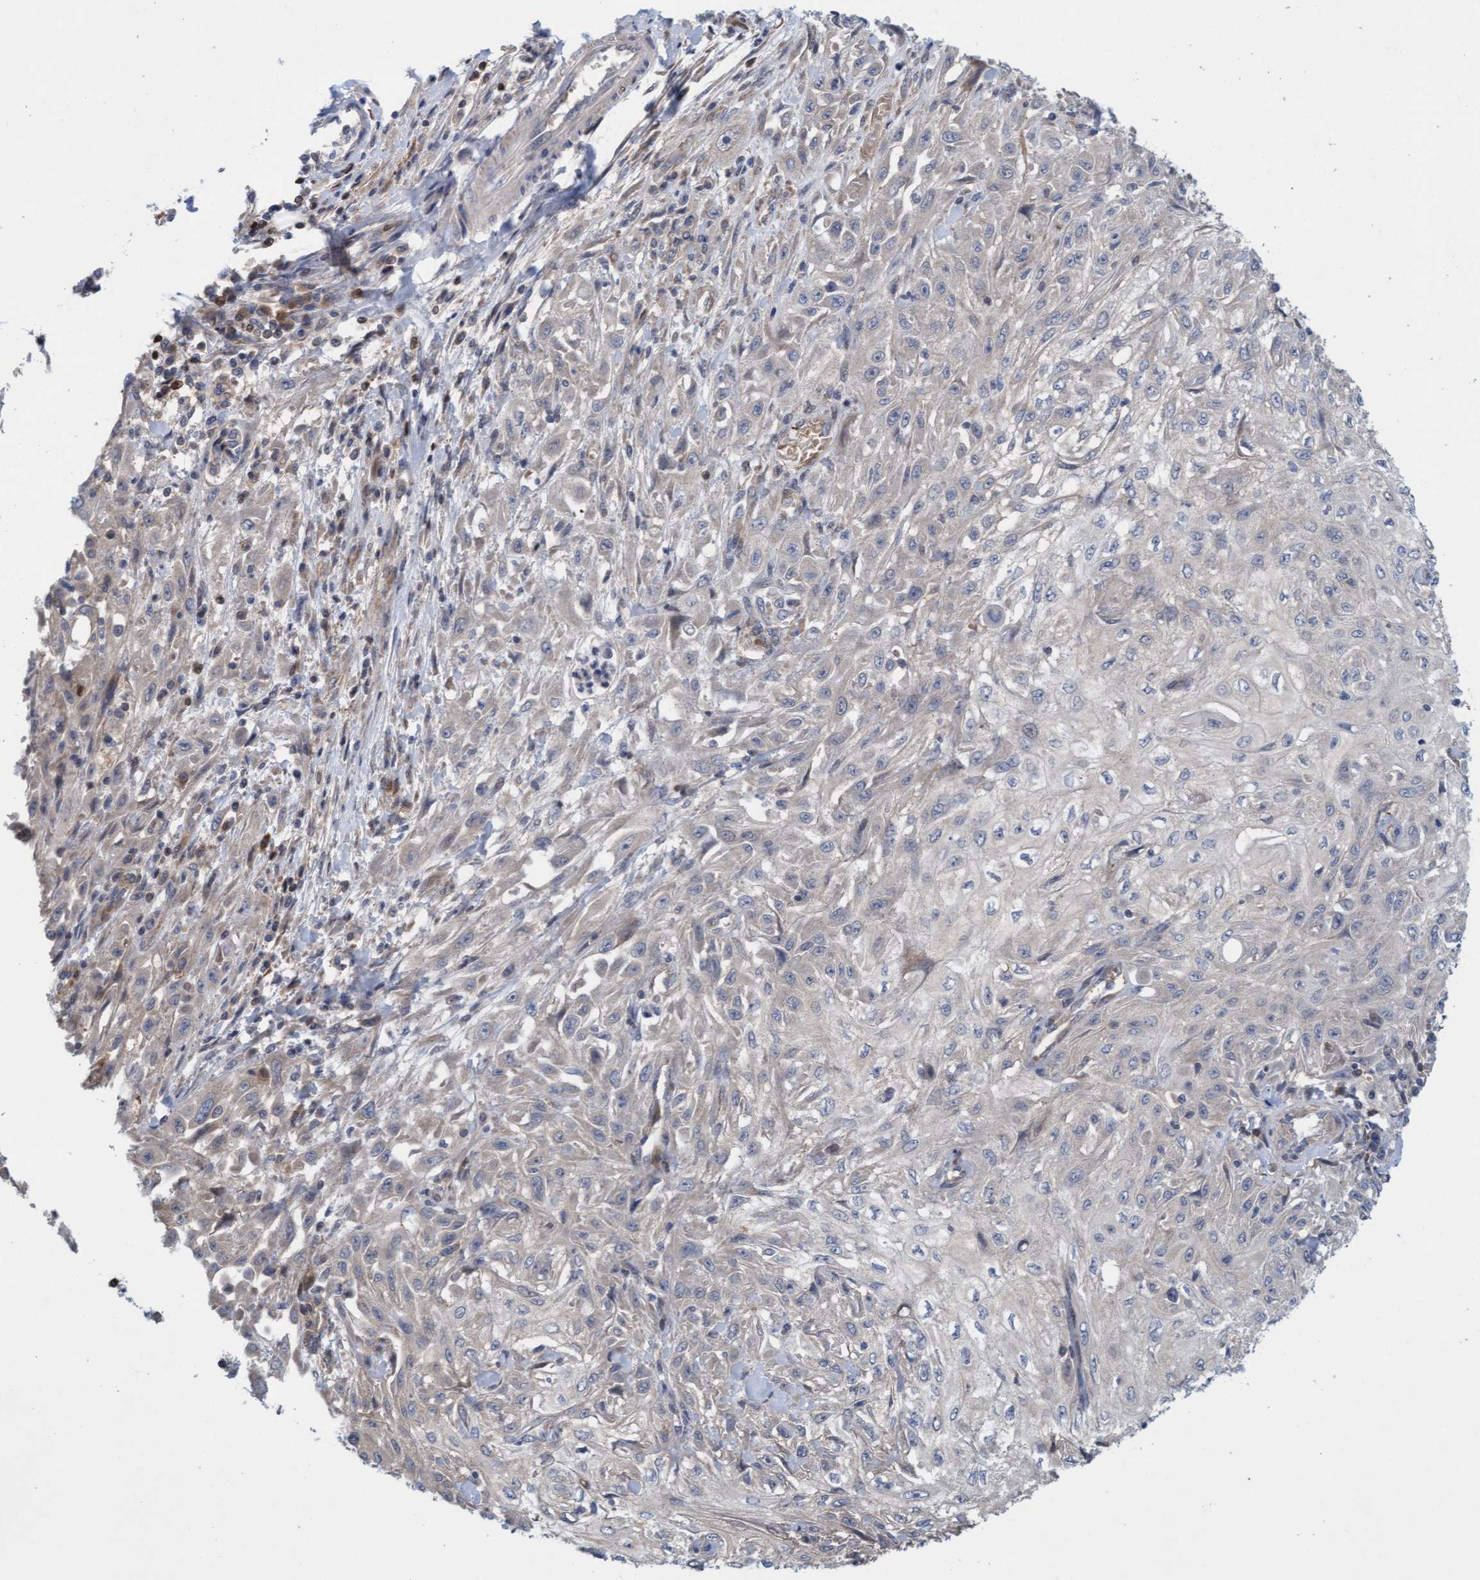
{"staining": {"intensity": "negative", "quantity": "none", "location": "none"}, "tissue": "skin cancer", "cell_type": "Tumor cells", "image_type": "cancer", "snomed": [{"axis": "morphology", "description": "Squamous cell carcinoma, NOS"}, {"axis": "morphology", "description": "Squamous cell carcinoma, metastatic, NOS"}, {"axis": "topography", "description": "Skin"}, {"axis": "topography", "description": "Lymph node"}], "caption": "IHC of human skin cancer displays no positivity in tumor cells.", "gene": "KLHL25", "patient": {"sex": "male", "age": 75}}